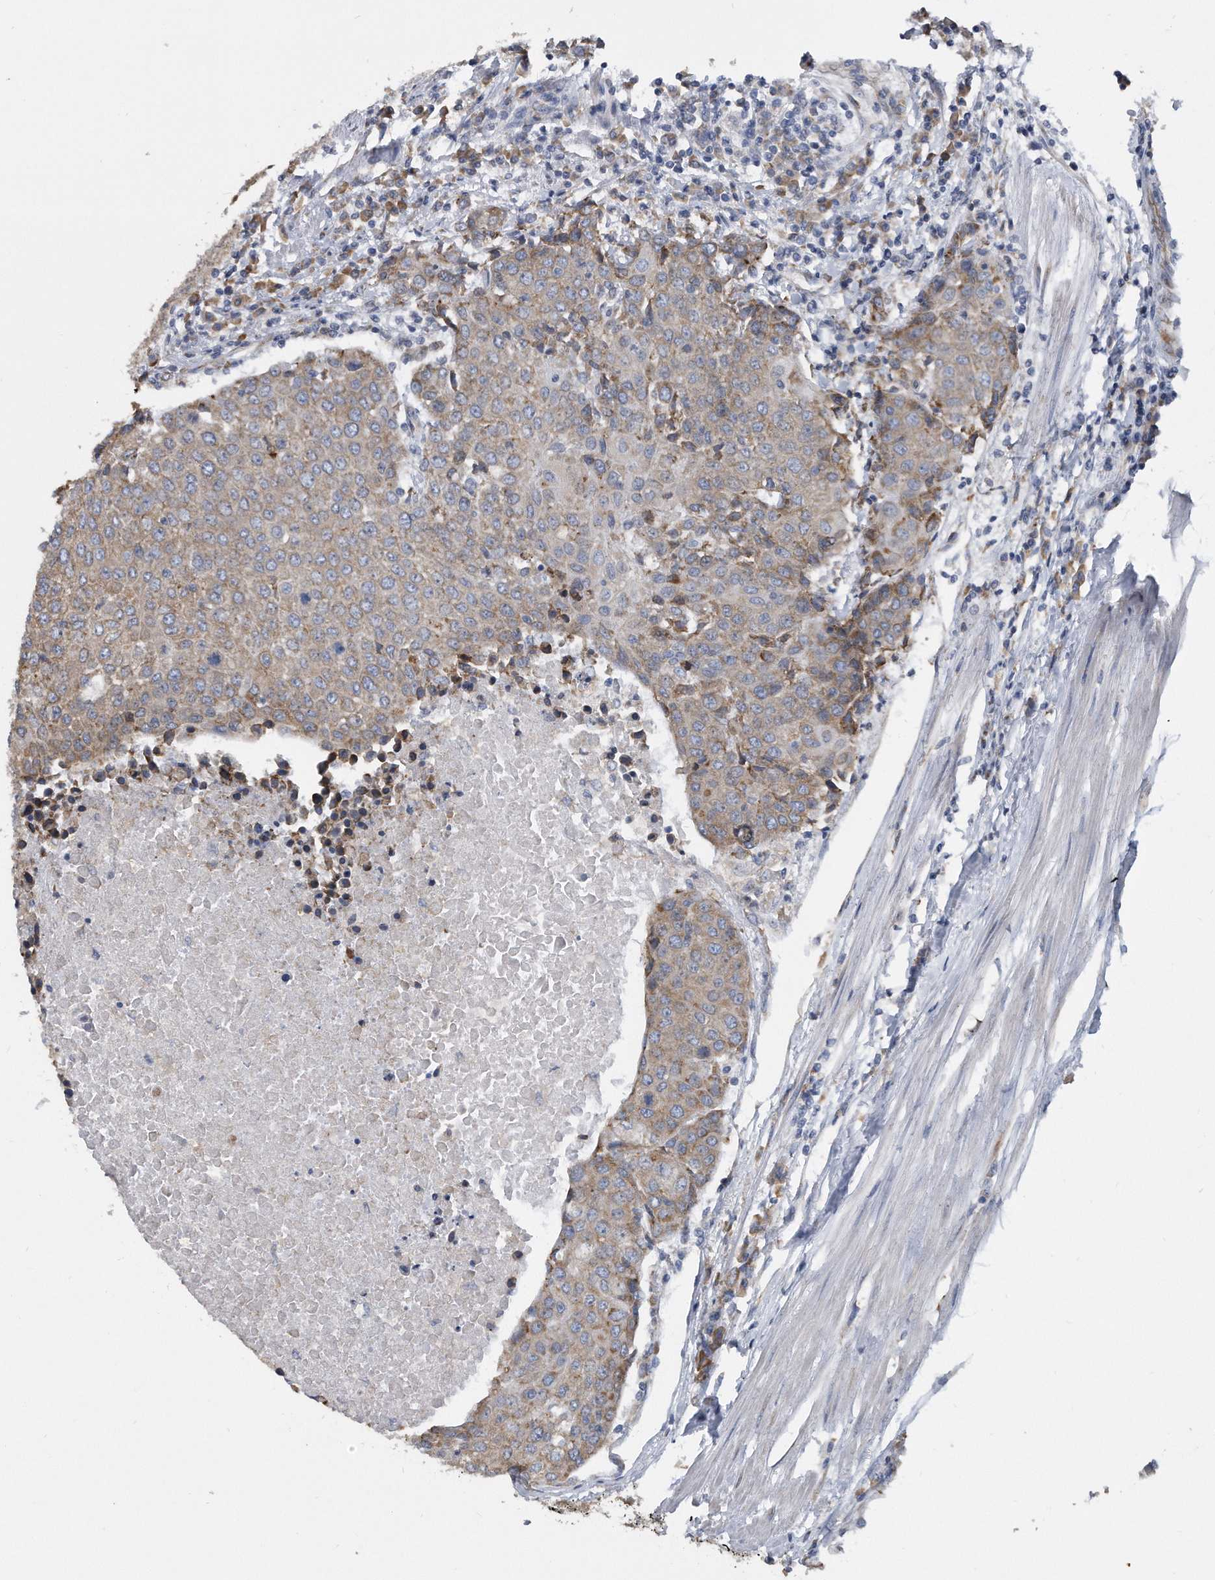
{"staining": {"intensity": "weak", "quantity": "25%-75%", "location": "cytoplasmic/membranous"}, "tissue": "urothelial cancer", "cell_type": "Tumor cells", "image_type": "cancer", "snomed": [{"axis": "morphology", "description": "Urothelial carcinoma, High grade"}, {"axis": "topography", "description": "Urinary bladder"}], "caption": "A photomicrograph showing weak cytoplasmic/membranous expression in approximately 25%-75% of tumor cells in urothelial carcinoma (high-grade), as visualized by brown immunohistochemical staining.", "gene": "CCDC47", "patient": {"sex": "female", "age": 85}}